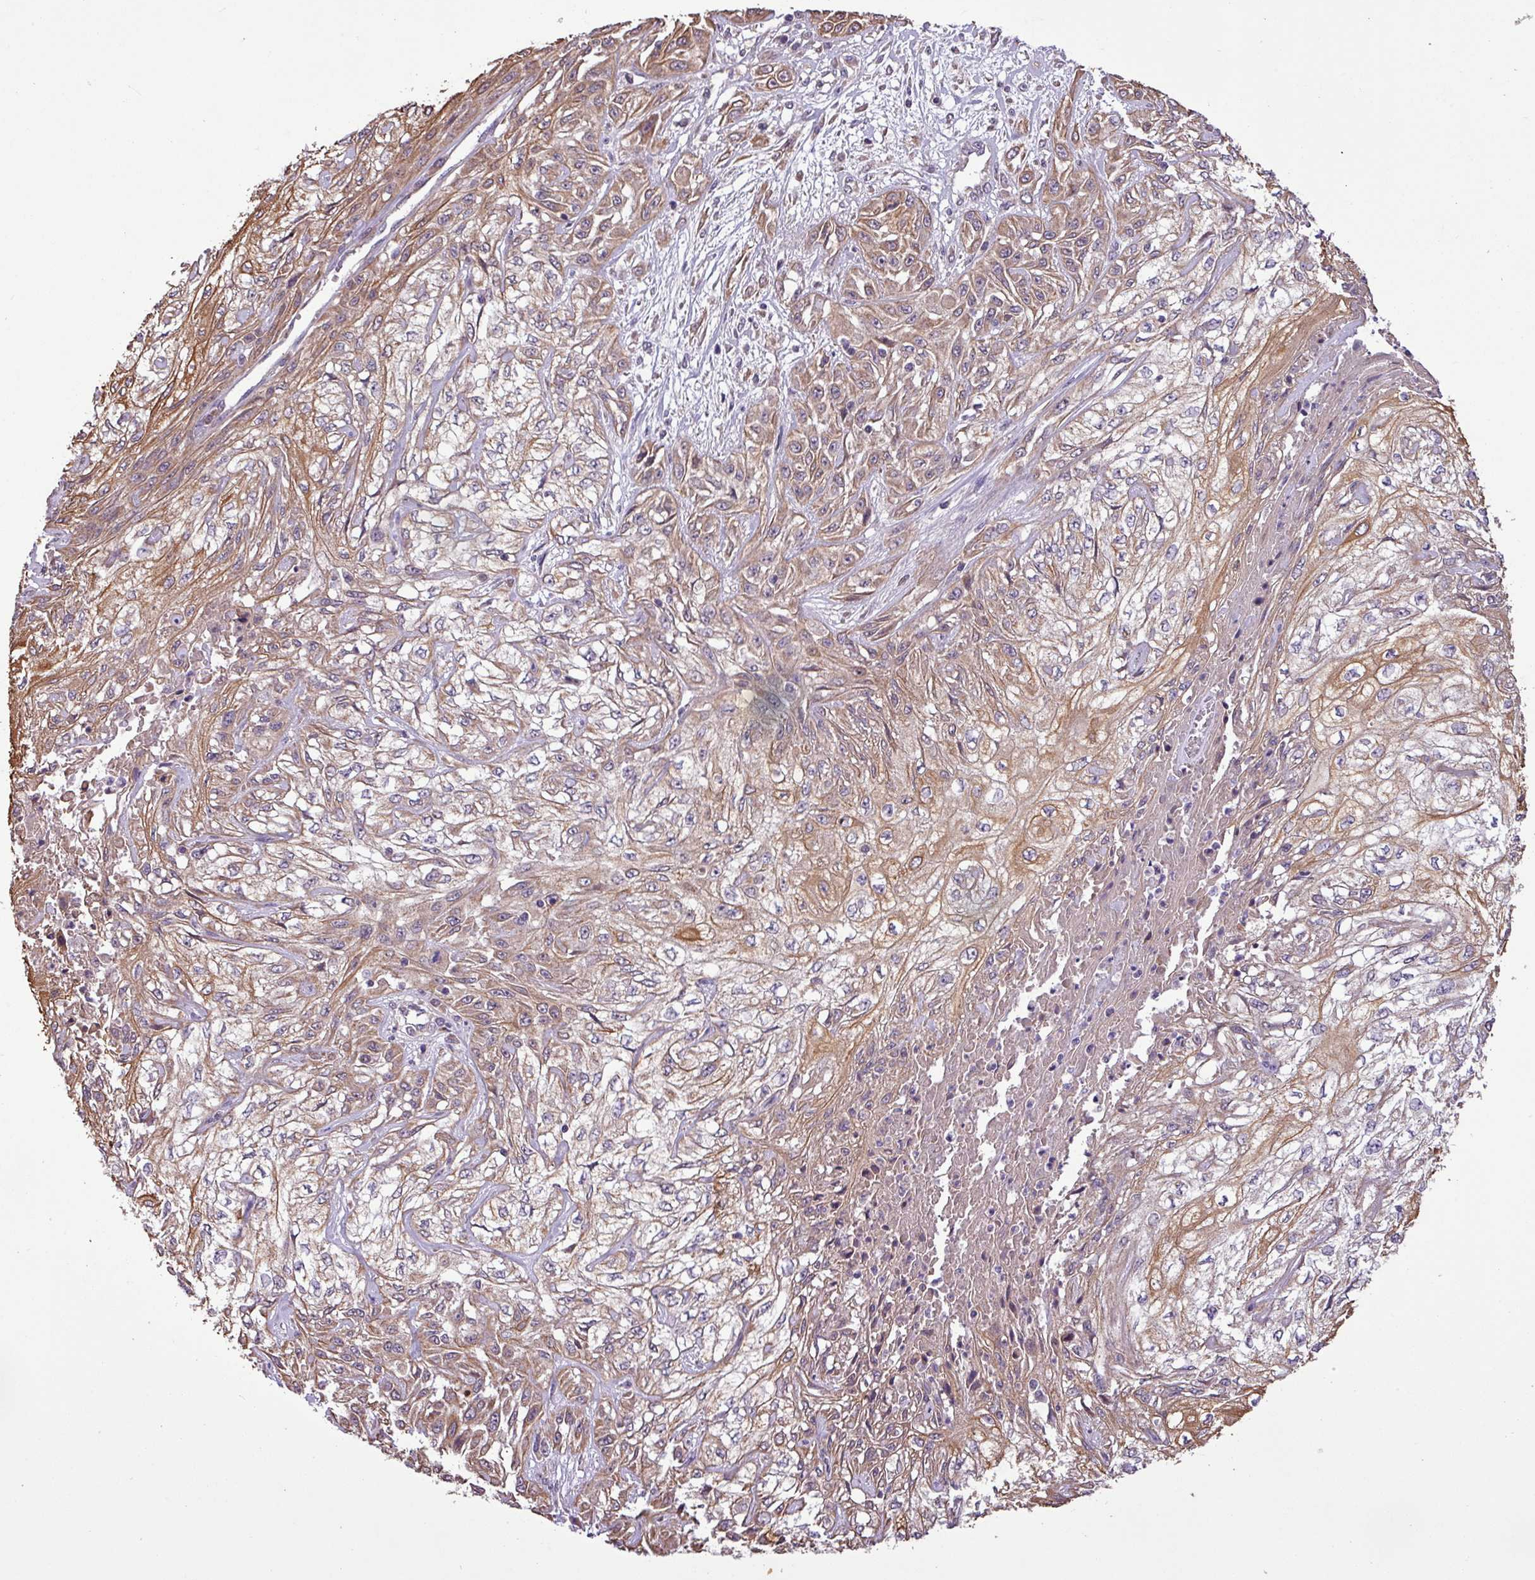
{"staining": {"intensity": "moderate", "quantity": ">75%", "location": "cytoplasmic/membranous"}, "tissue": "skin cancer", "cell_type": "Tumor cells", "image_type": "cancer", "snomed": [{"axis": "morphology", "description": "Squamous cell carcinoma, NOS"}, {"axis": "morphology", "description": "Squamous cell carcinoma, metastatic, NOS"}, {"axis": "topography", "description": "Skin"}, {"axis": "topography", "description": "Lymph node"}], "caption": "Immunohistochemical staining of skin squamous cell carcinoma exhibits moderate cytoplasmic/membranous protein expression in approximately >75% of tumor cells.", "gene": "TIMM10B", "patient": {"sex": "male", "age": 75}}